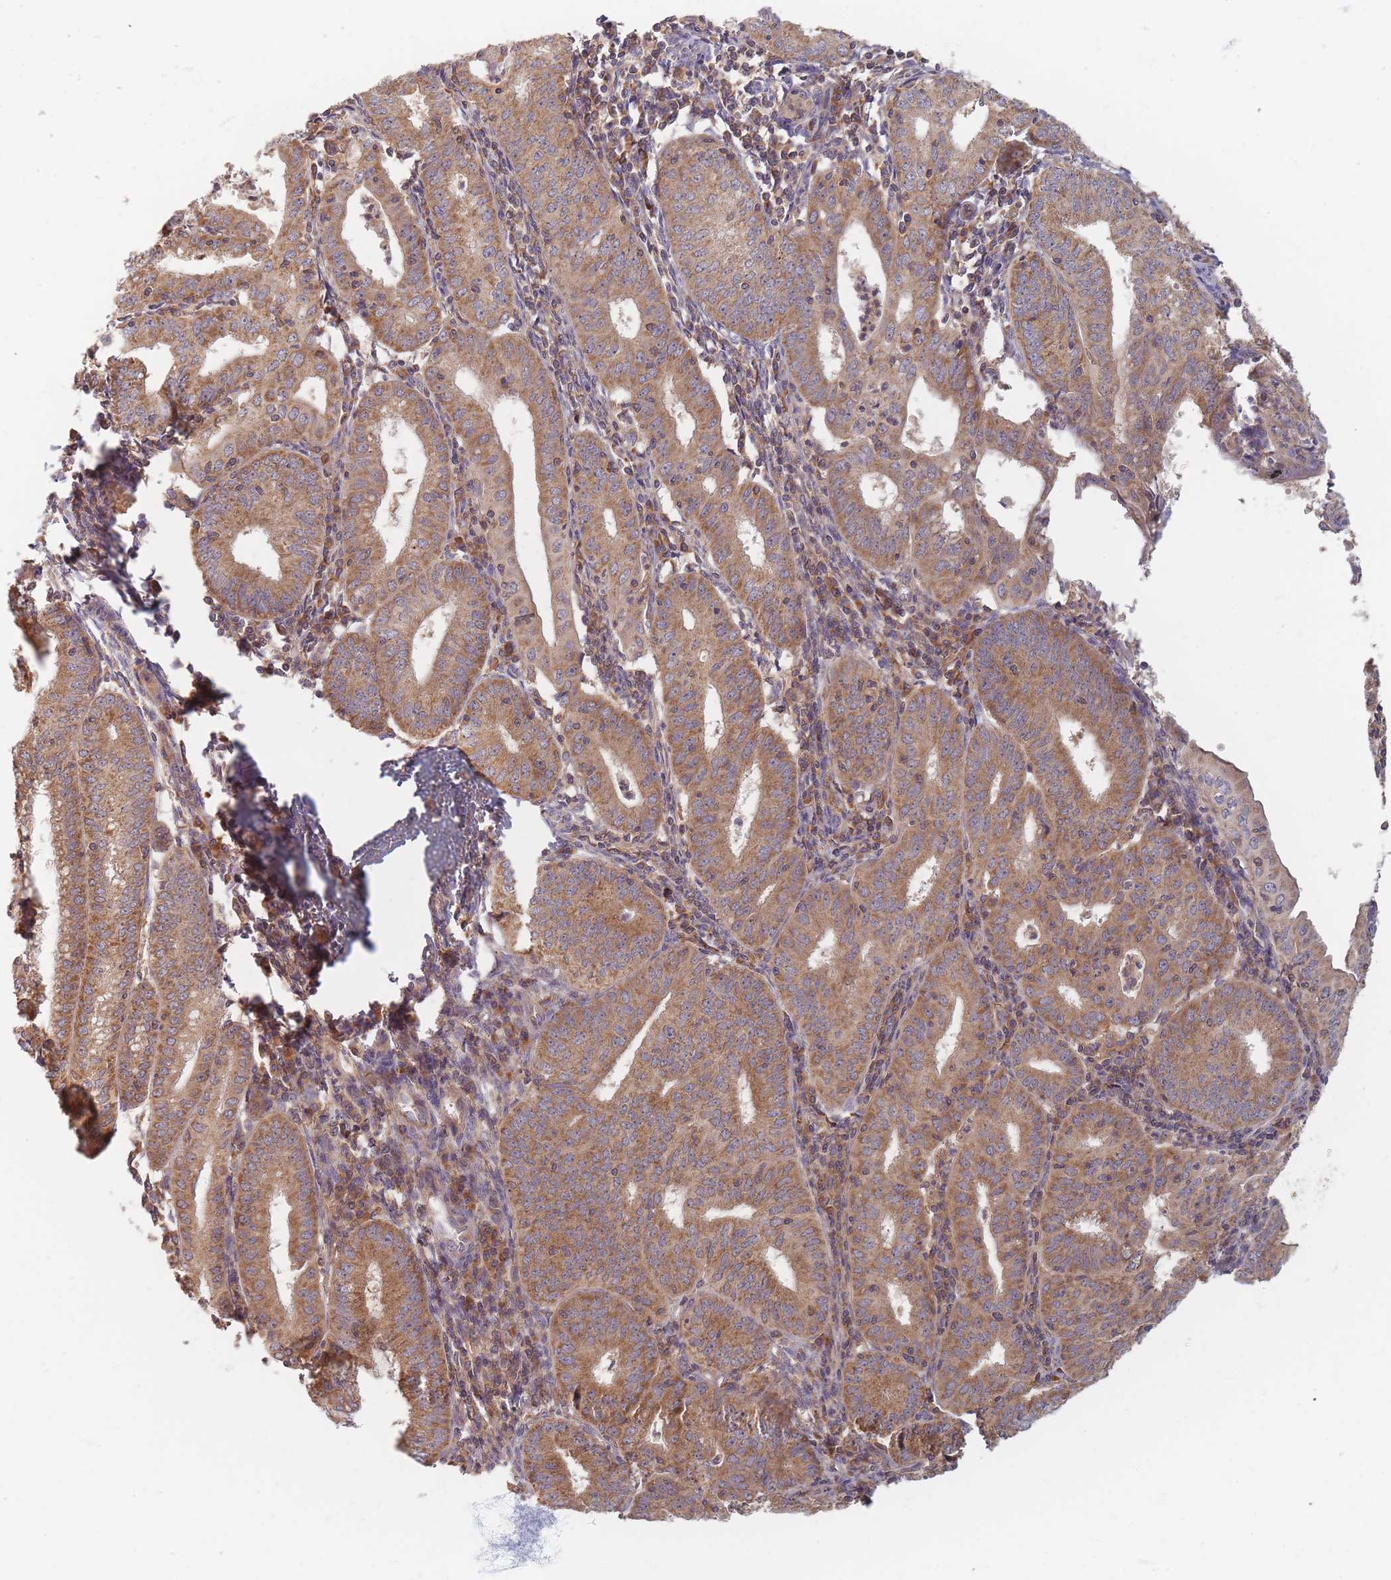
{"staining": {"intensity": "moderate", "quantity": ">75%", "location": "cytoplasmic/membranous"}, "tissue": "endometrial cancer", "cell_type": "Tumor cells", "image_type": "cancer", "snomed": [{"axis": "morphology", "description": "Adenocarcinoma, NOS"}, {"axis": "topography", "description": "Endometrium"}], "caption": "DAB (3,3'-diaminobenzidine) immunohistochemical staining of human adenocarcinoma (endometrial) exhibits moderate cytoplasmic/membranous protein staining in approximately >75% of tumor cells.", "gene": "SLC35F3", "patient": {"sex": "female", "age": 60}}